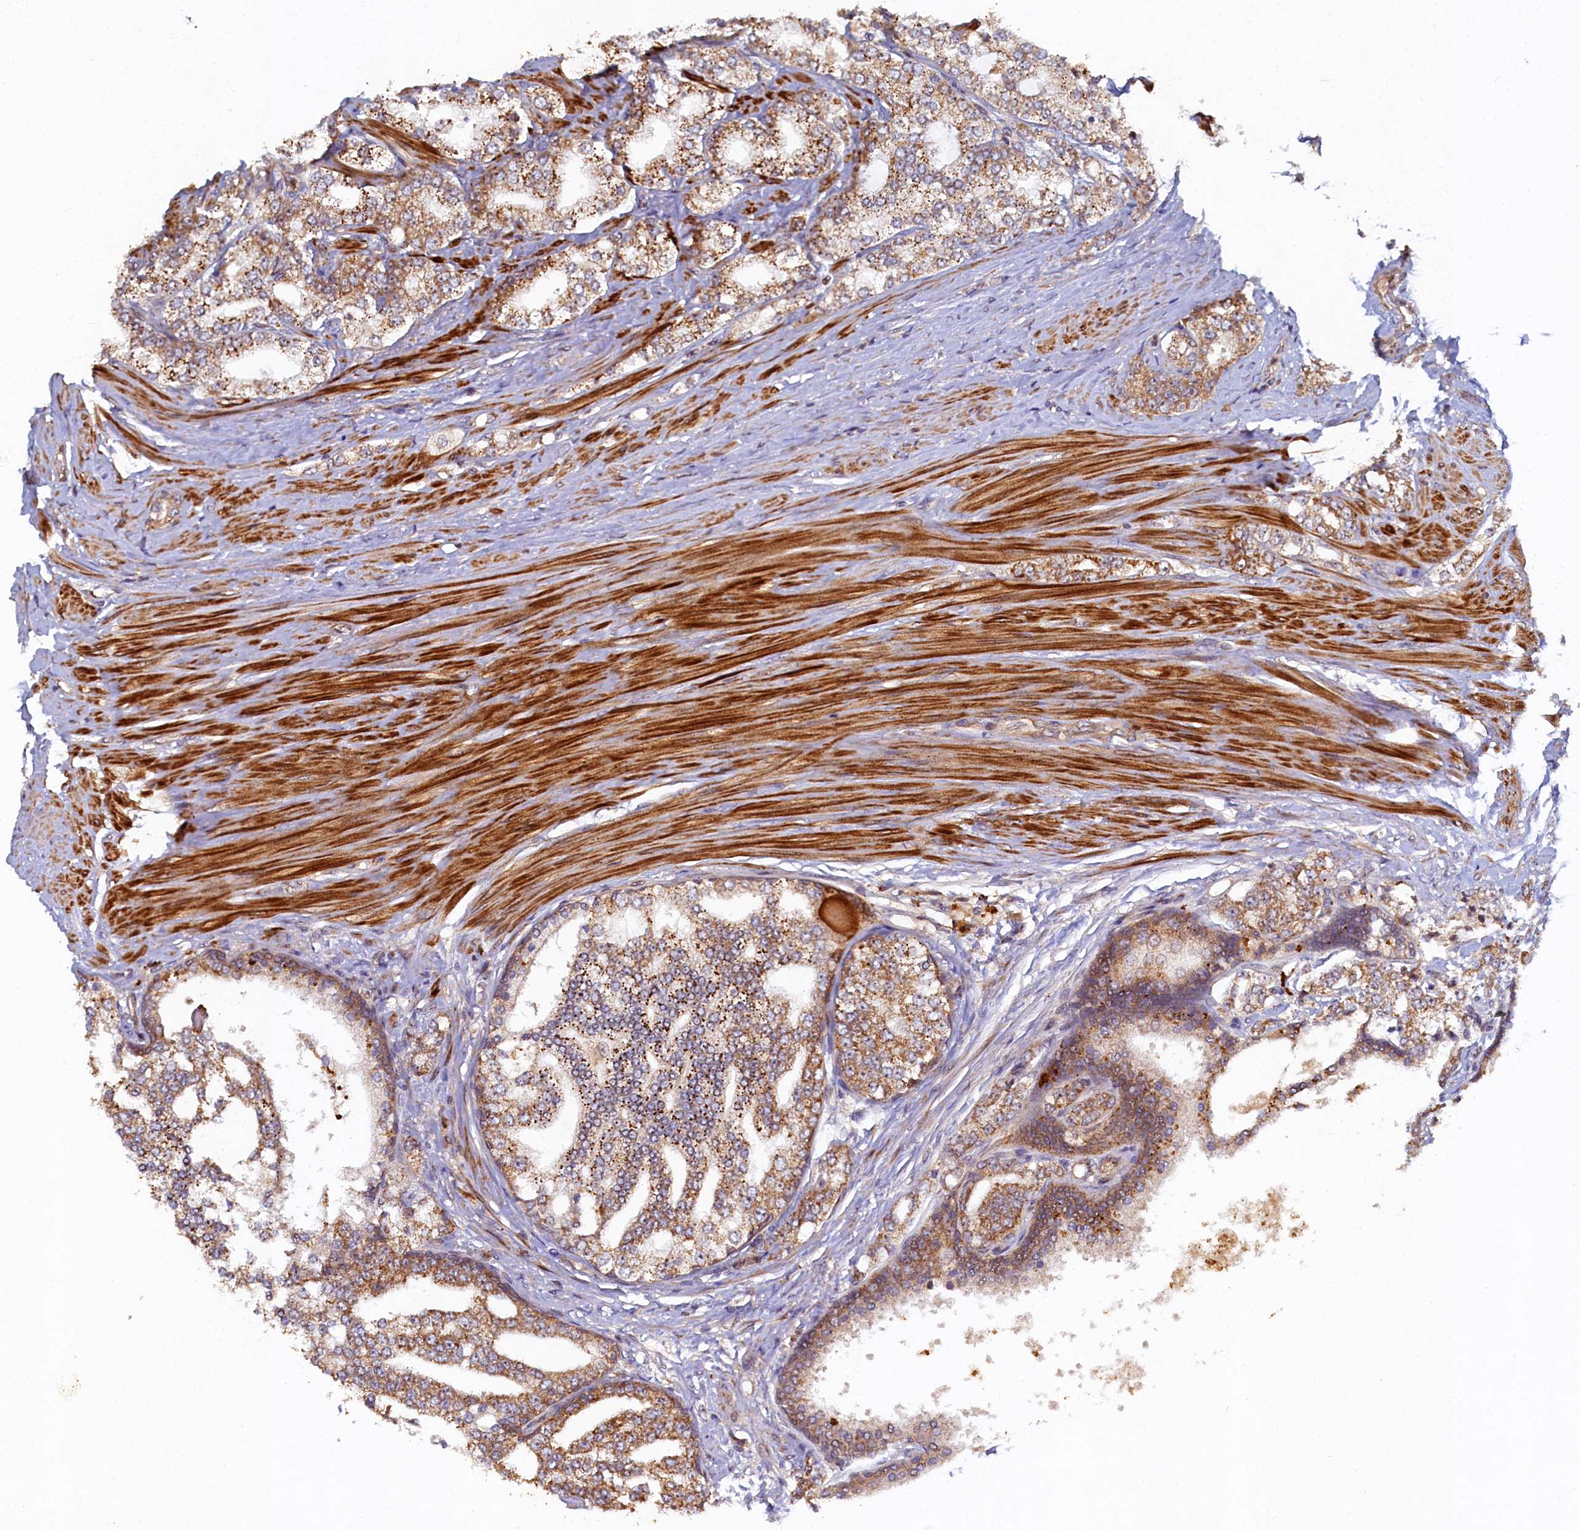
{"staining": {"intensity": "moderate", "quantity": ">75%", "location": "cytoplasmic/membranous"}, "tissue": "prostate cancer", "cell_type": "Tumor cells", "image_type": "cancer", "snomed": [{"axis": "morphology", "description": "Adenocarcinoma, High grade"}, {"axis": "topography", "description": "Prostate"}], "caption": "Protein expression analysis of prostate cancer (adenocarcinoma (high-grade)) demonstrates moderate cytoplasmic/membranous expression in about >75% of tumor cells. The staining was performed using DAB (3,3'-diaminobenzidine) to visualize the protein expression in brown, while the nuclei were stained in blue with hematoxylin (Magnification: 20x).", "gene": "CEP20", "patient": {"sex": "male", "age": 64}}